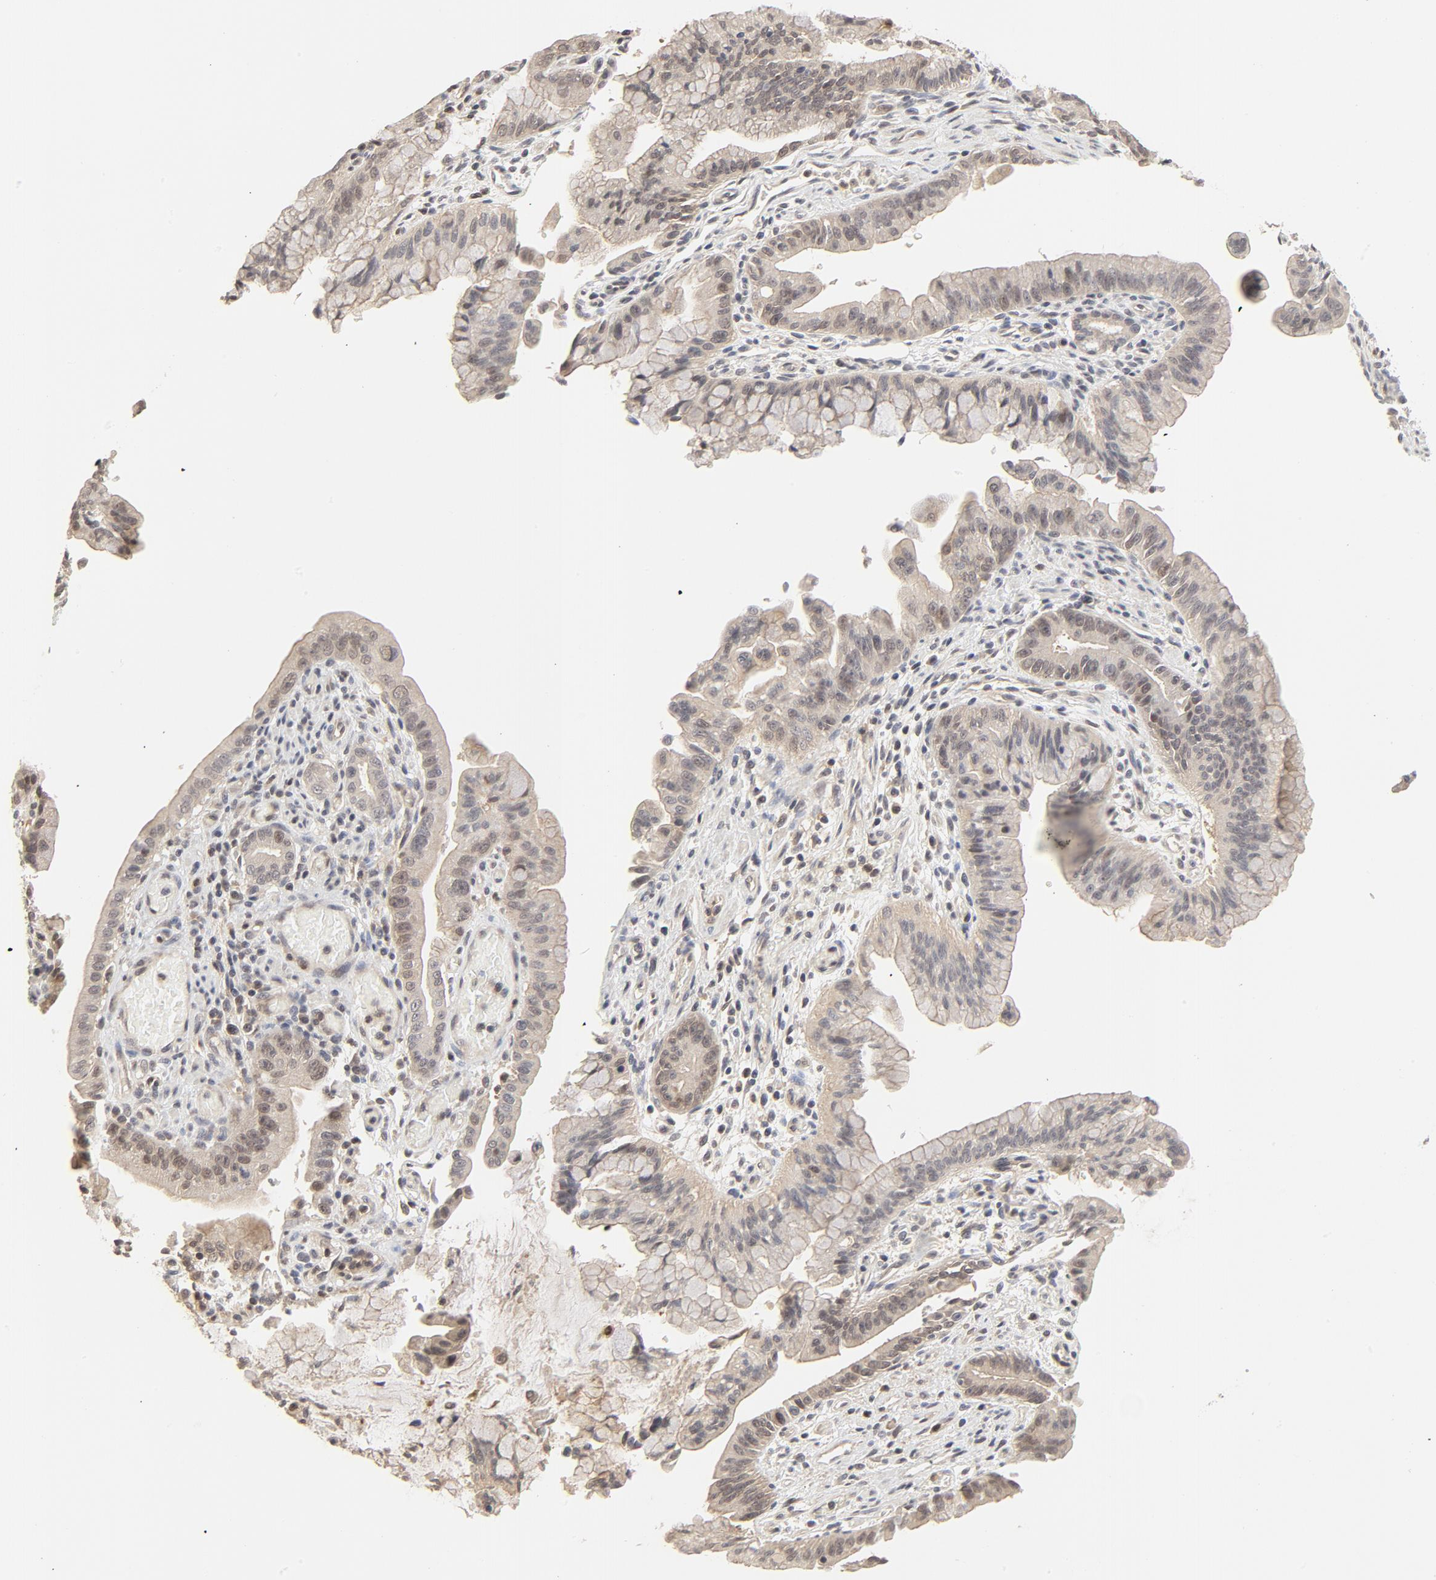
{"staining": {"intensity": "weak", "quantity": ">75%", "location": "cytoplasmic/membranous,nuclear"}, "tissue": "pancreatic cancer", "cell_type": "Tumor cells", "image_type": "cancer", "snomed": [{"axis": "morphology", "description": "Adenocarcinoma, NOS"}, {"axis": "topography", "description": "Pancreas"}], "caption": "Human pancreatic adenocarcinoma stained with a protein marker exhibits weak staining in tumor cells.", "gene": "NEDD8", "patient": {"sex": "male", "age": 59}}